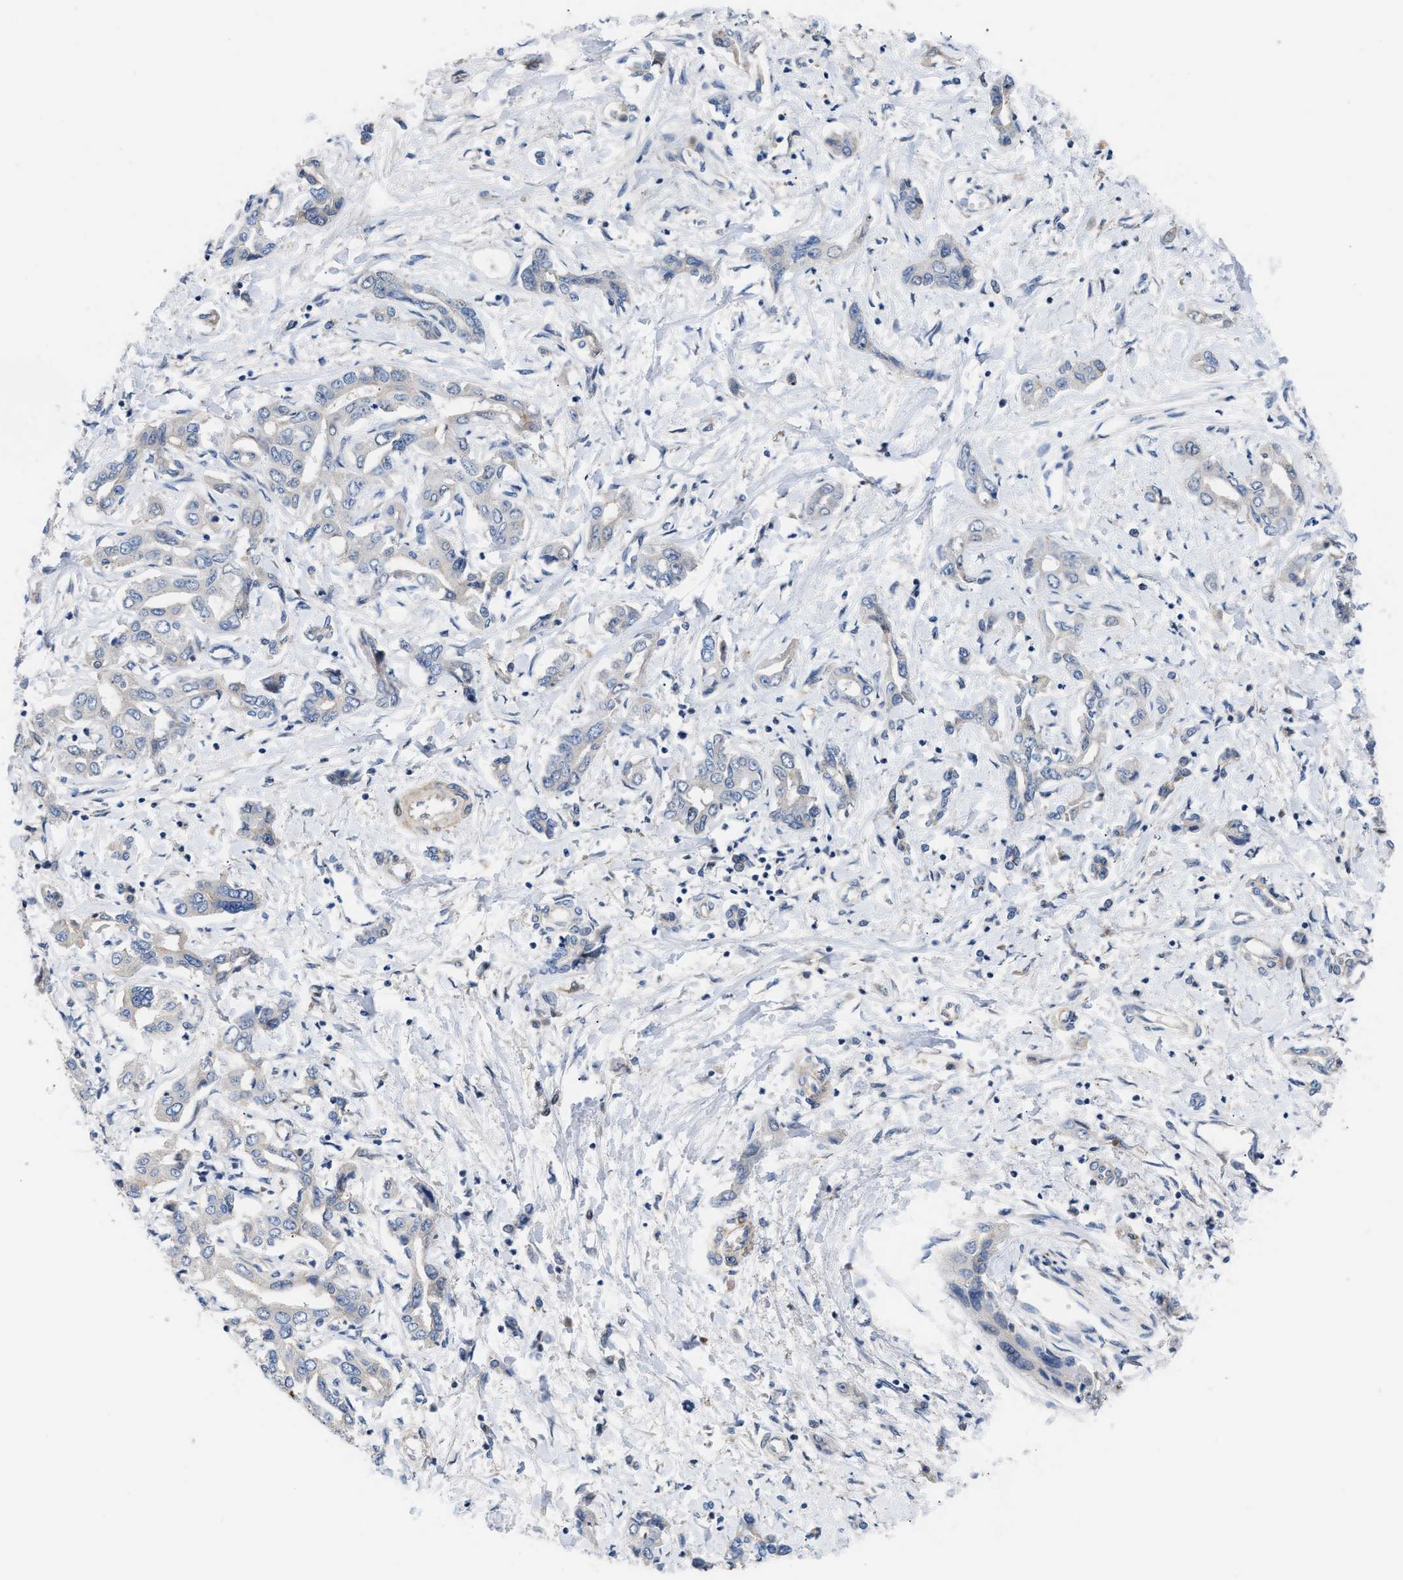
{"staining": {"intensity": "negative", "quantity": "none", "location": "none"}, "tissue": "liver cancer", "cell_type": "Tumor cells", "image_type": "cancer", "snomed": [{"axis": "morphology", "description": "Cholangiocarcinoma"}, {"axis": "topography", "description": "Liver"}], "caption": "A photomicrograph of cholangiocarcinoma (liver) stained for a protein exhibits no brown staining in tumor cells.", "gene": "TFPI", "patient": {"sex": "male", "age": 59}}